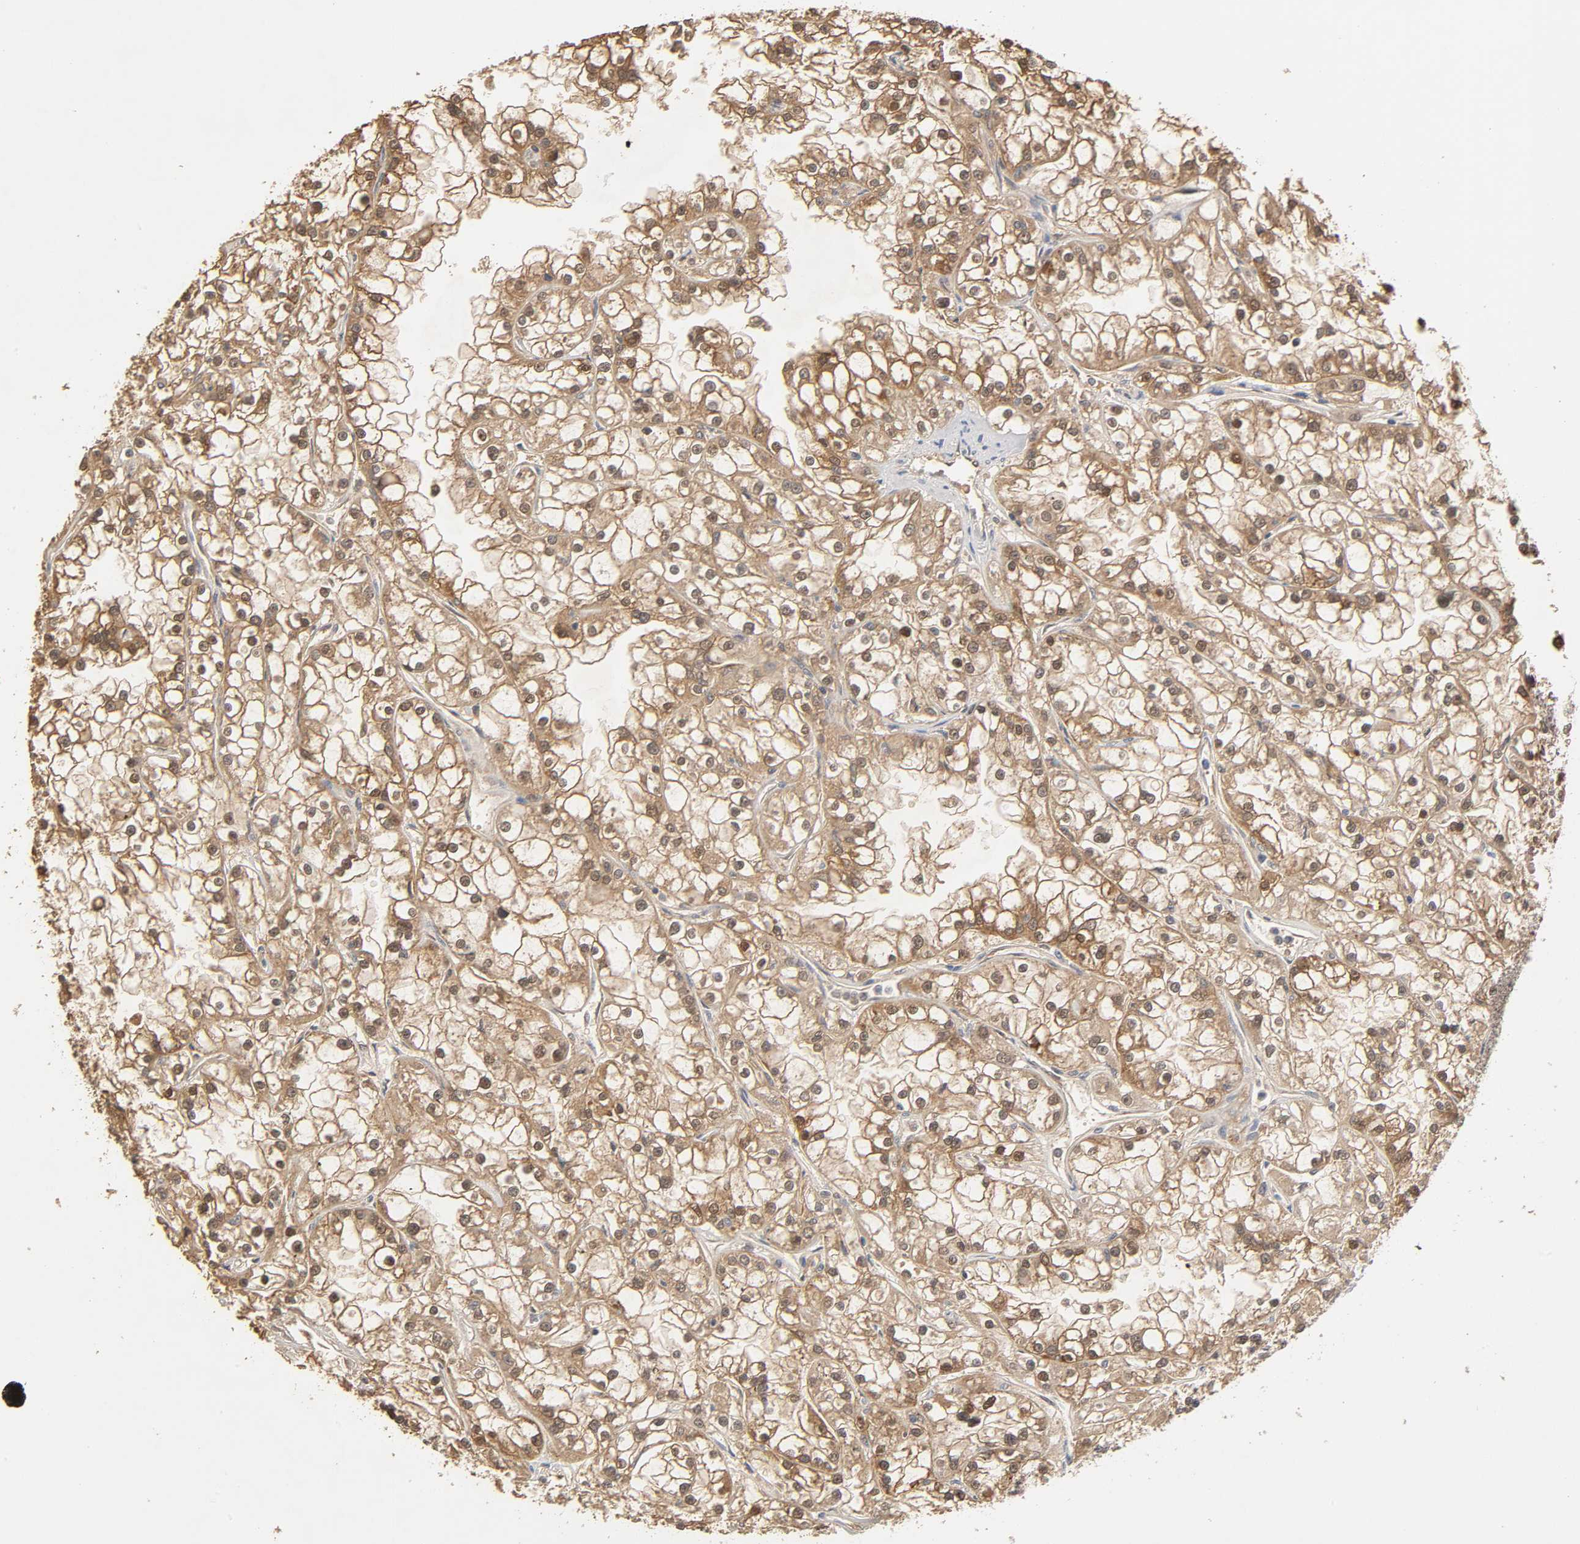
{"staining": {"intensity": "moderate", "quantity": ">75%", "location": "cytoplasmic/membranous"}, "tissue": "renal cancer", "cell_type": "Tumor cells", "image_type": "cancer", "snomed": [{"axis": "morphology", "description": "Adenocarcinoma, NOS"}, {"axis": "topography", "description": "Kidney"}], "caption": "This is an image of immunohistochemistry (IHC) staining of renal cancer, which shows moderate expression in the cytoplasmic/membranous of tumor cells.", "gene": "HTR1E", "patient": {"sex": "female", "age": 52}}